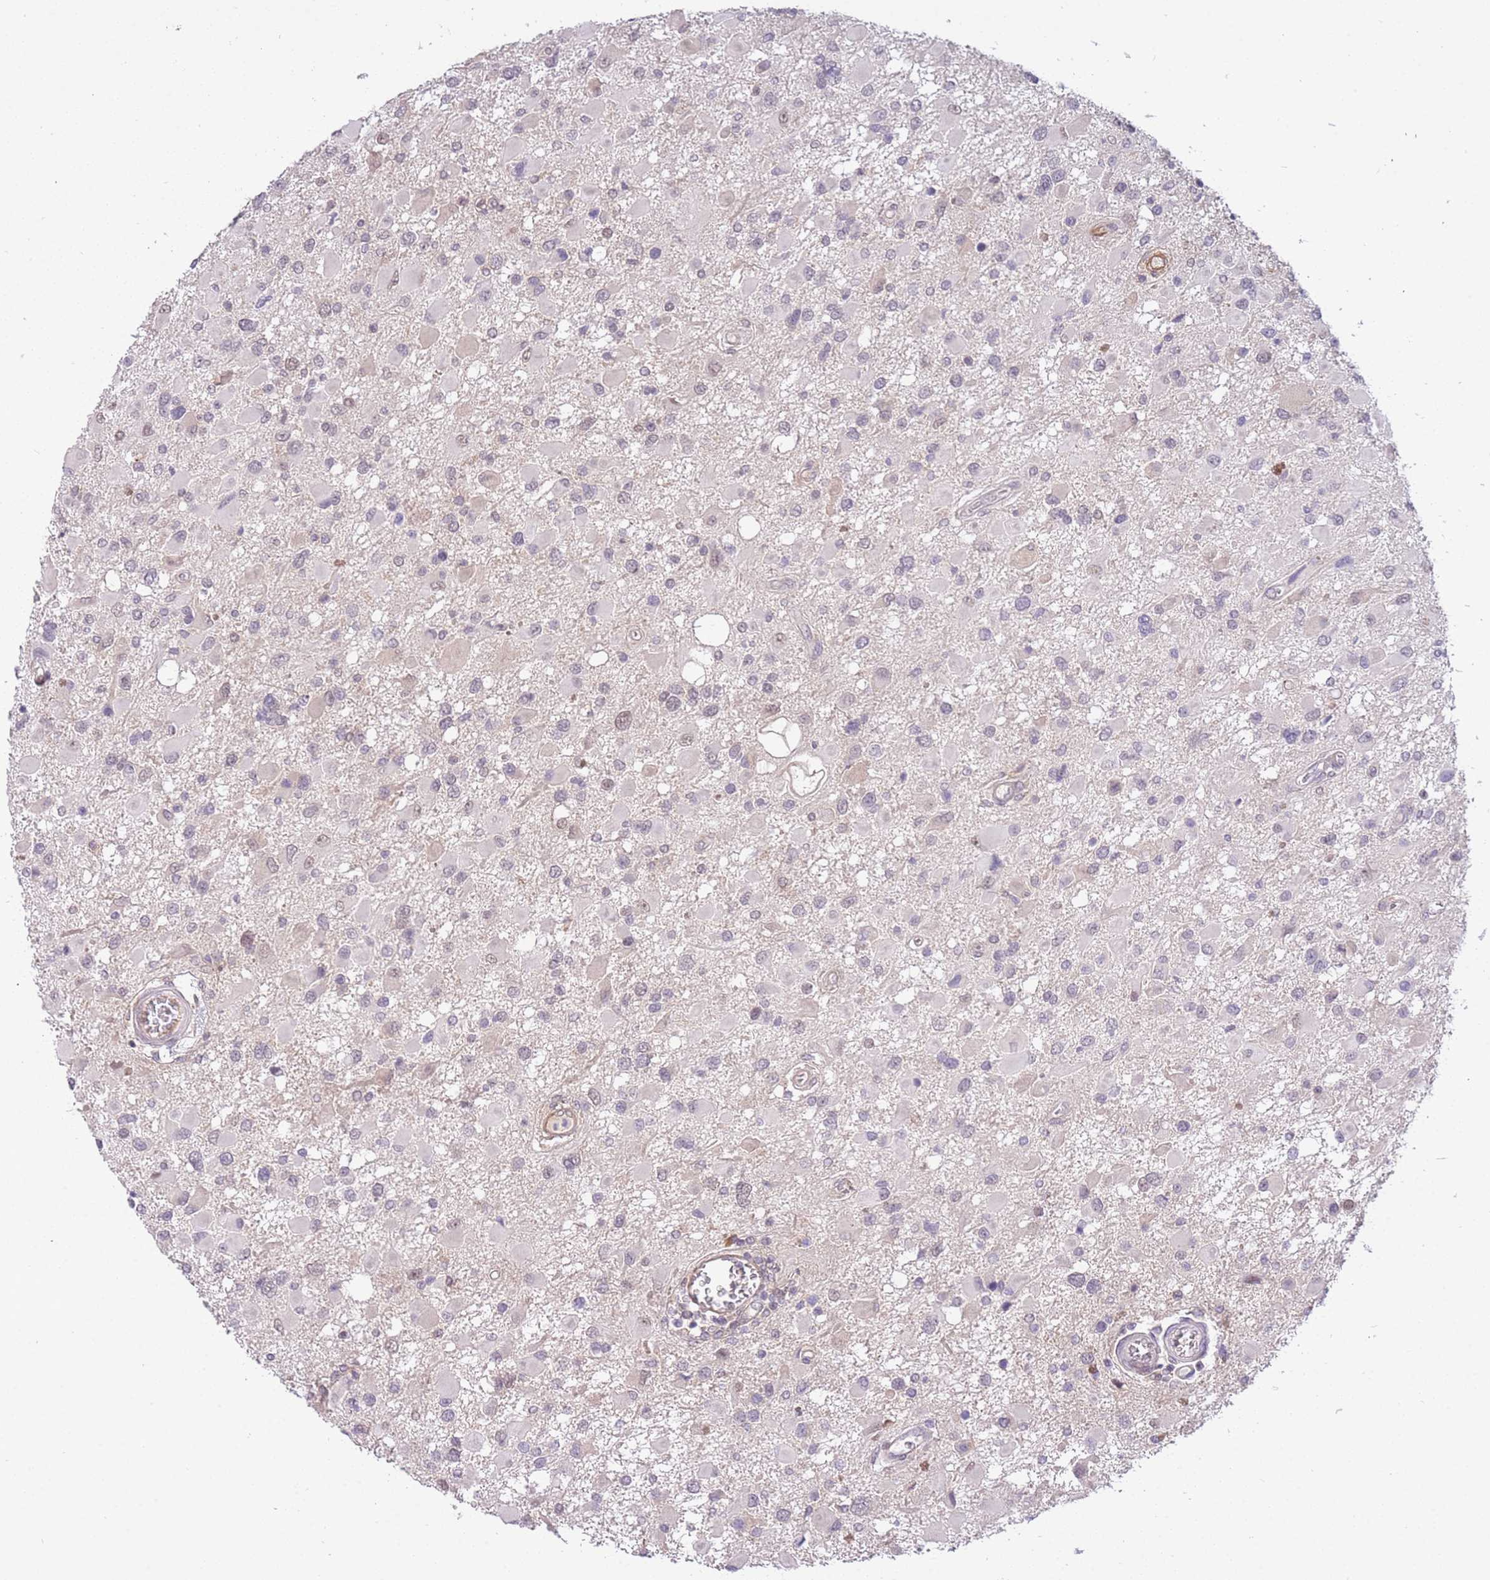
{"staining": {"intensity": "weak", "quantity": "<25%", "location": "nuclear"}, "tissue": "glioma", "cell_type": "Tumor cells", "image_type": "cancer", "snomed": [{"axis": "morphology", "description": "Glioma, malignant, High grade"}, {"axis": "topography", "description": "Brain"}], "caption": "High power microscopy photomicrograph of an IHC histopathology image of glioma, revealing no significant positivity in tumor cells.", "gene": "MAGEF1", "patient": {"sex": "male", "age": 53}}